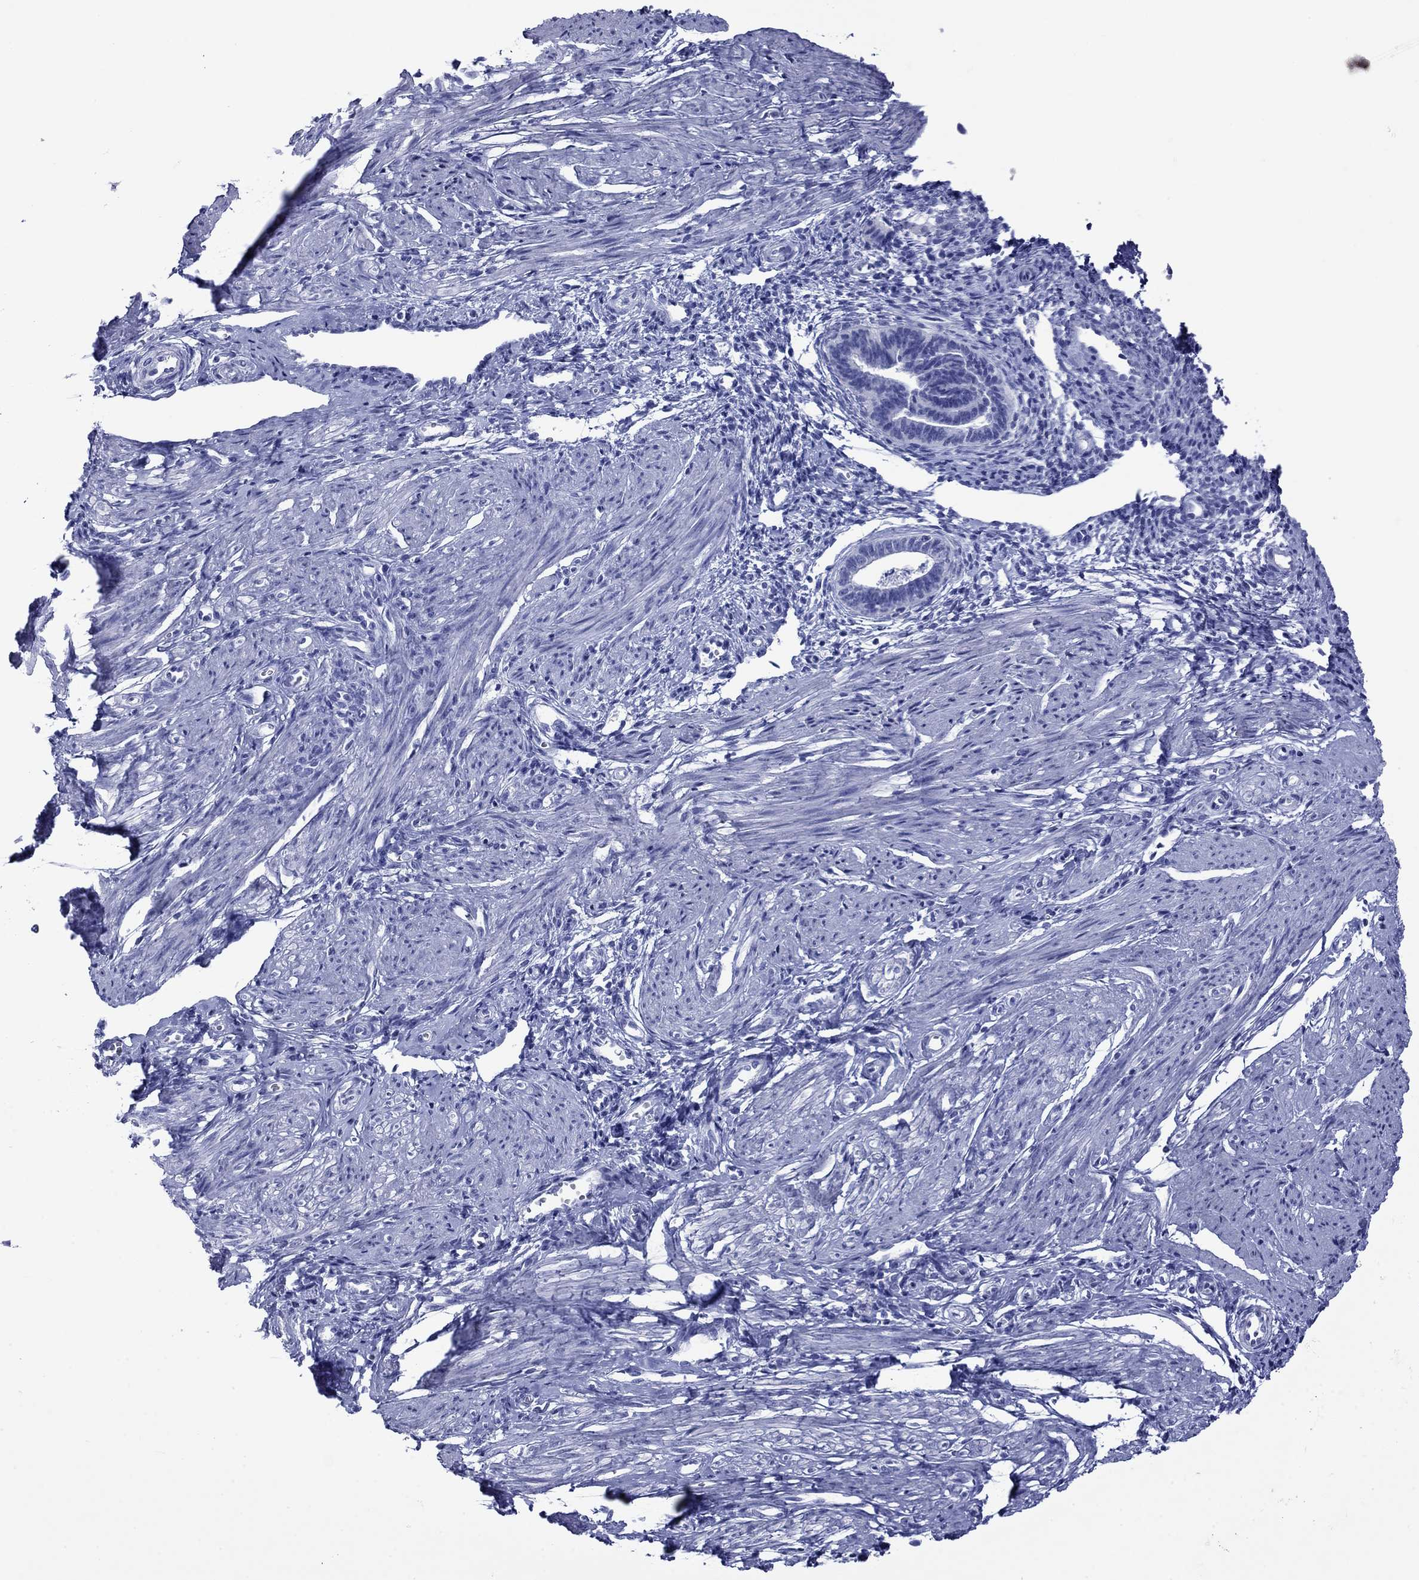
{"staining": {"intensity": "negative", "quantity": "none", "location": "none"}, "tissue": "endometrium", "cell_type": "Cells in endometrial stroma", "image_type": "normal", "snomed": [{"axis": "morphology", "description": "Normal tissue, NOS"}, {"axis": "topography", "description": "Cervix"}, {"axis": "topography", "description": "Endometrium"}], "caption": "Immunohistochemistry (IHC) histopathology image of normal endometrium: endometrium stained with DAB (3,3'-diaminobenzidine) shows no significant protein expression in cells in endometrial stroma.", "gene": "GIP", "patient": {"sex": "female", "age": 37}}